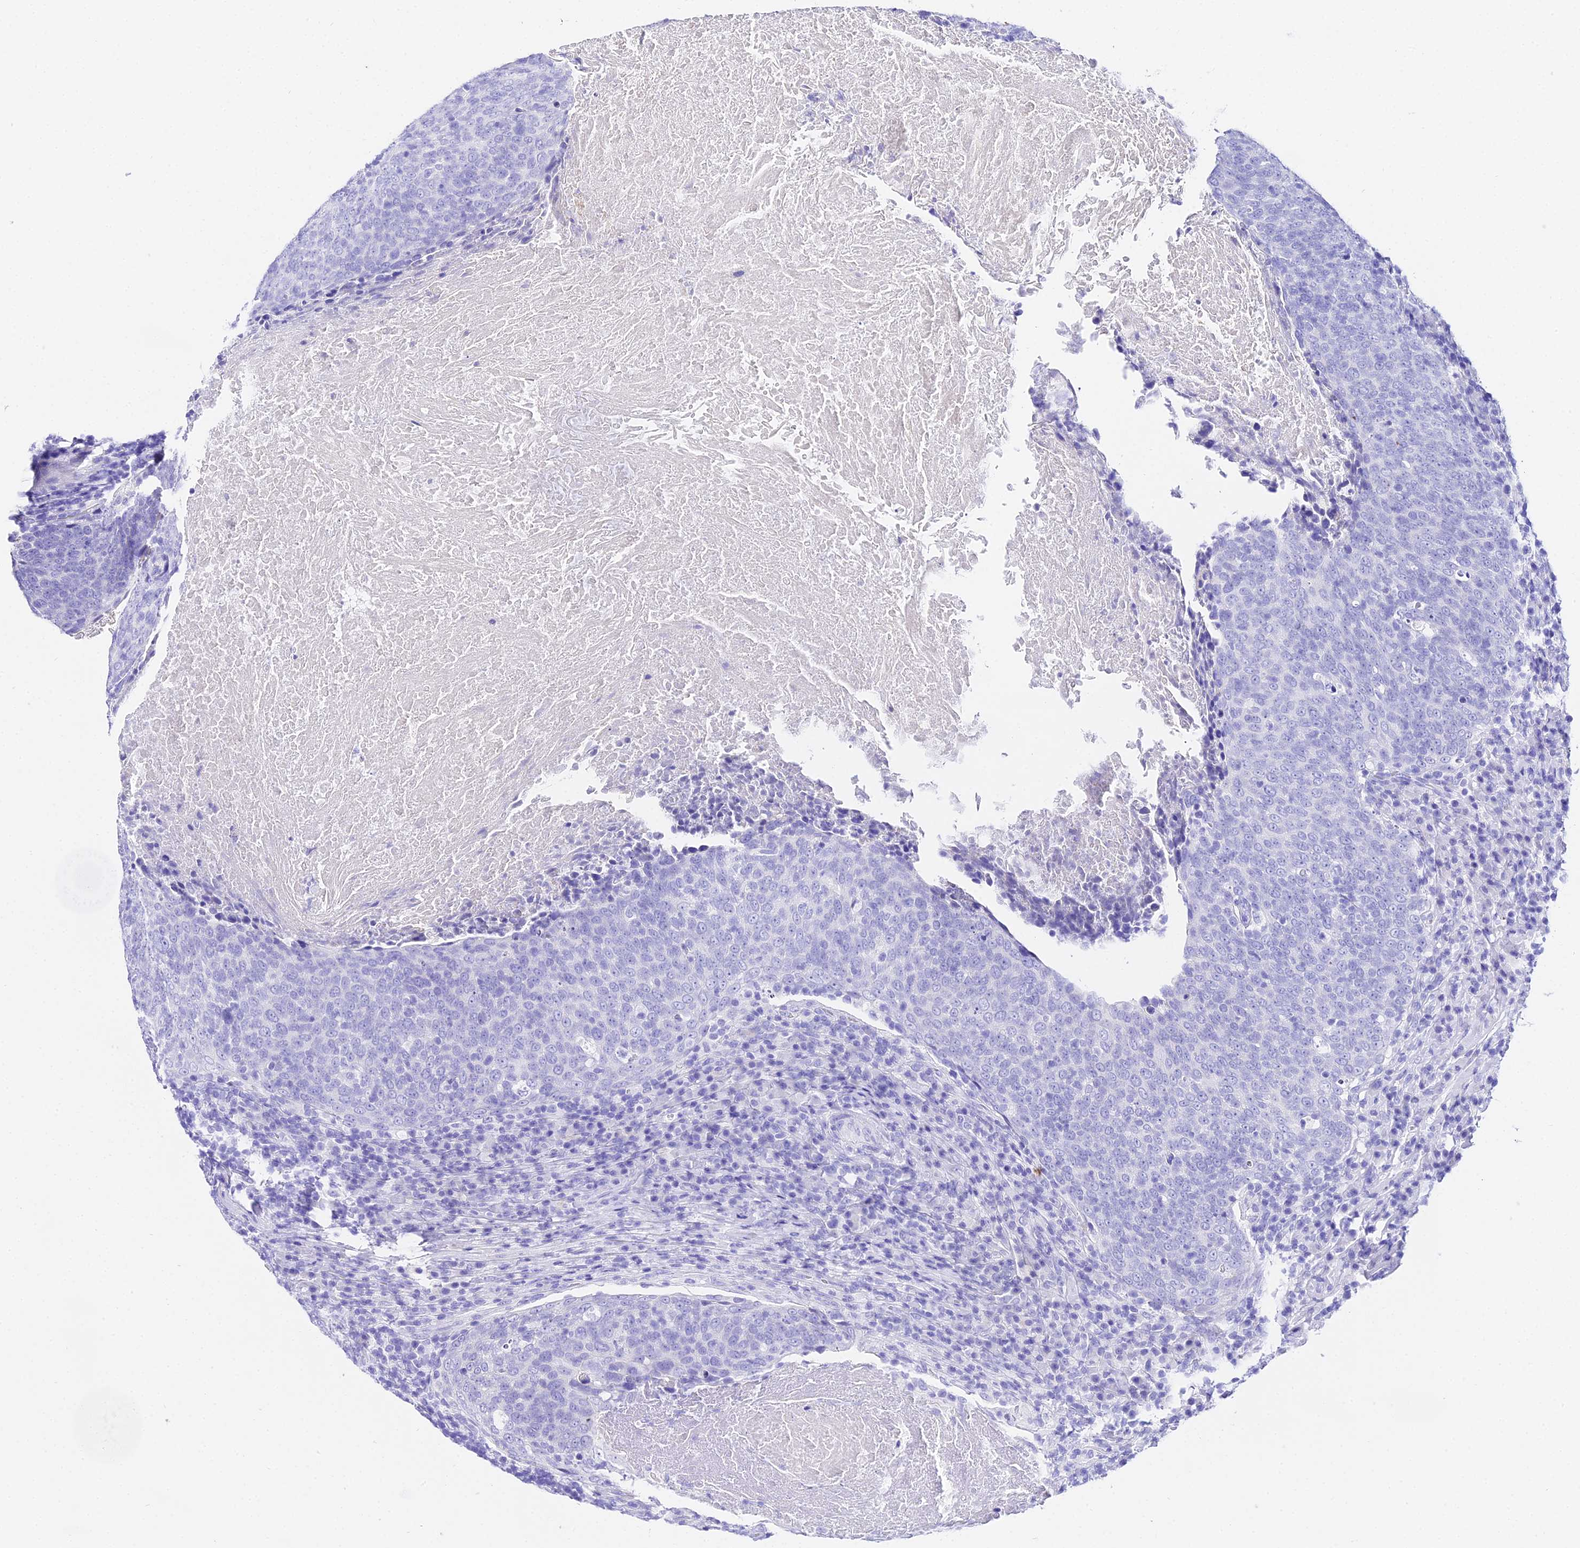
{"staining": {"intensity": "negative", "quantity": "none", "location": "none"}, "tissue": "head and neck cancer", "cell_type": "Tumor cells", "image_type": "cancer", "snomed": [{"axis": "morphology", "description": "Squamous cell carcinoma, NOS"}, {"axis": "morphology", "description": "Squamous cell carcinoma, metastatic, NOS"}, {"axis": "topography", "description": "Lymph node"}, {"axis": "topography", "description": "Head-Neck"}], "caption": "Immunohistochemical staining of head and neck cancer (squamous cell carcinoma) reveals no significant staining in tumor cells.", "gene": "TRMT44", "patient": {"sex": "male", "age": 62}}